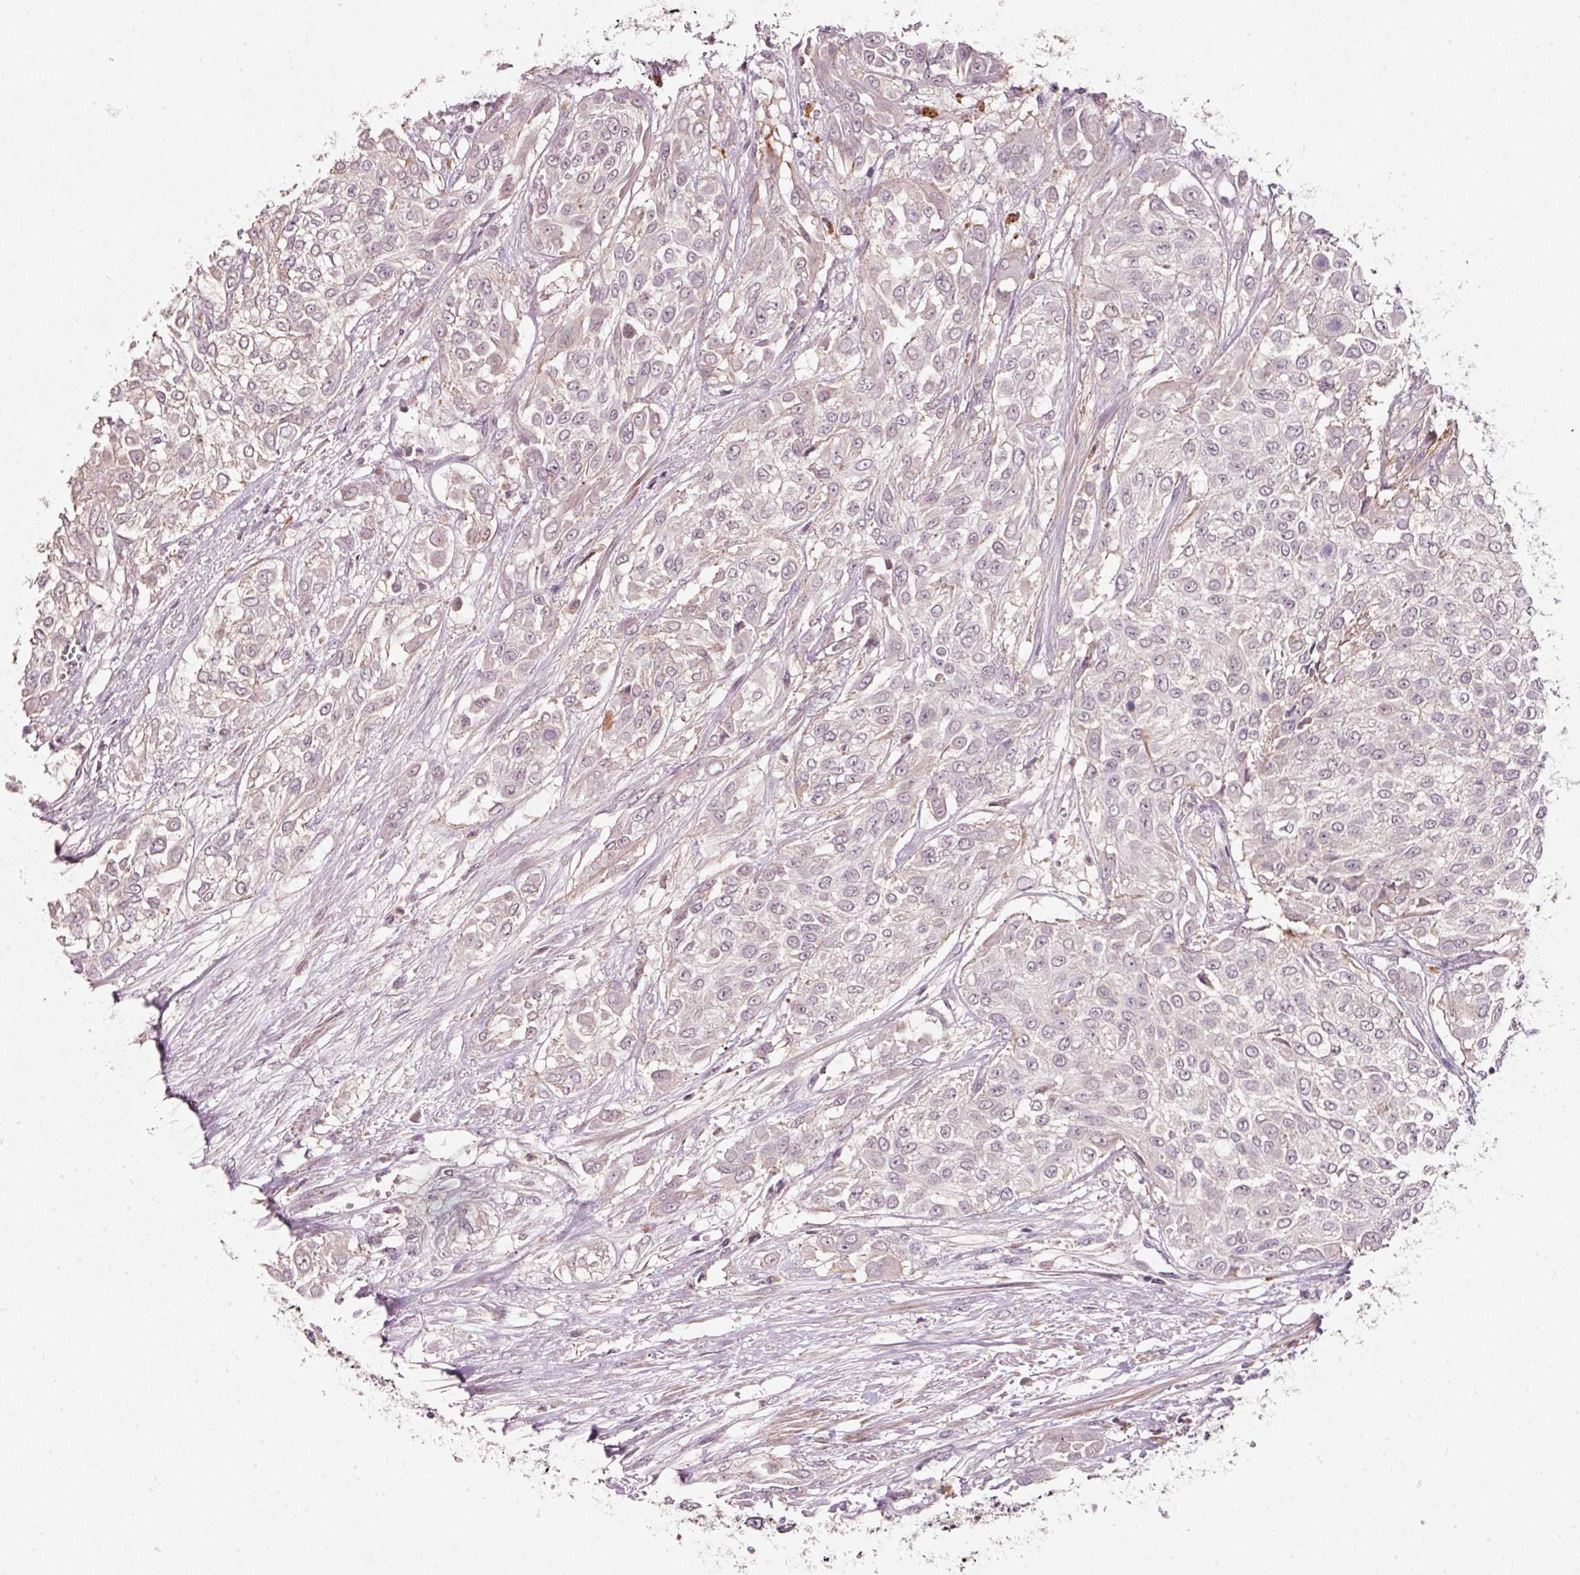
{"staining": {"intensity": "negative", "quantity": "none", "location": "none"}, "tissue": "urothelial cancer", "cell_type": "Tumor cells", "image_type": "cancer", "snomed": [{"axis": "morphology", "description": "Urothelial carcinoma, High grade"}, {"axis": "topography", "description": "Urinary bladder"}], "caption": "Immunohistochemical staining of urothelial cancer displays no significant positivity in tumor cells. (DAB immunohistochemistry (IHC), high magnification).", "gene": "TIRAP", "patient": {"sex": "male", "age": 57}}